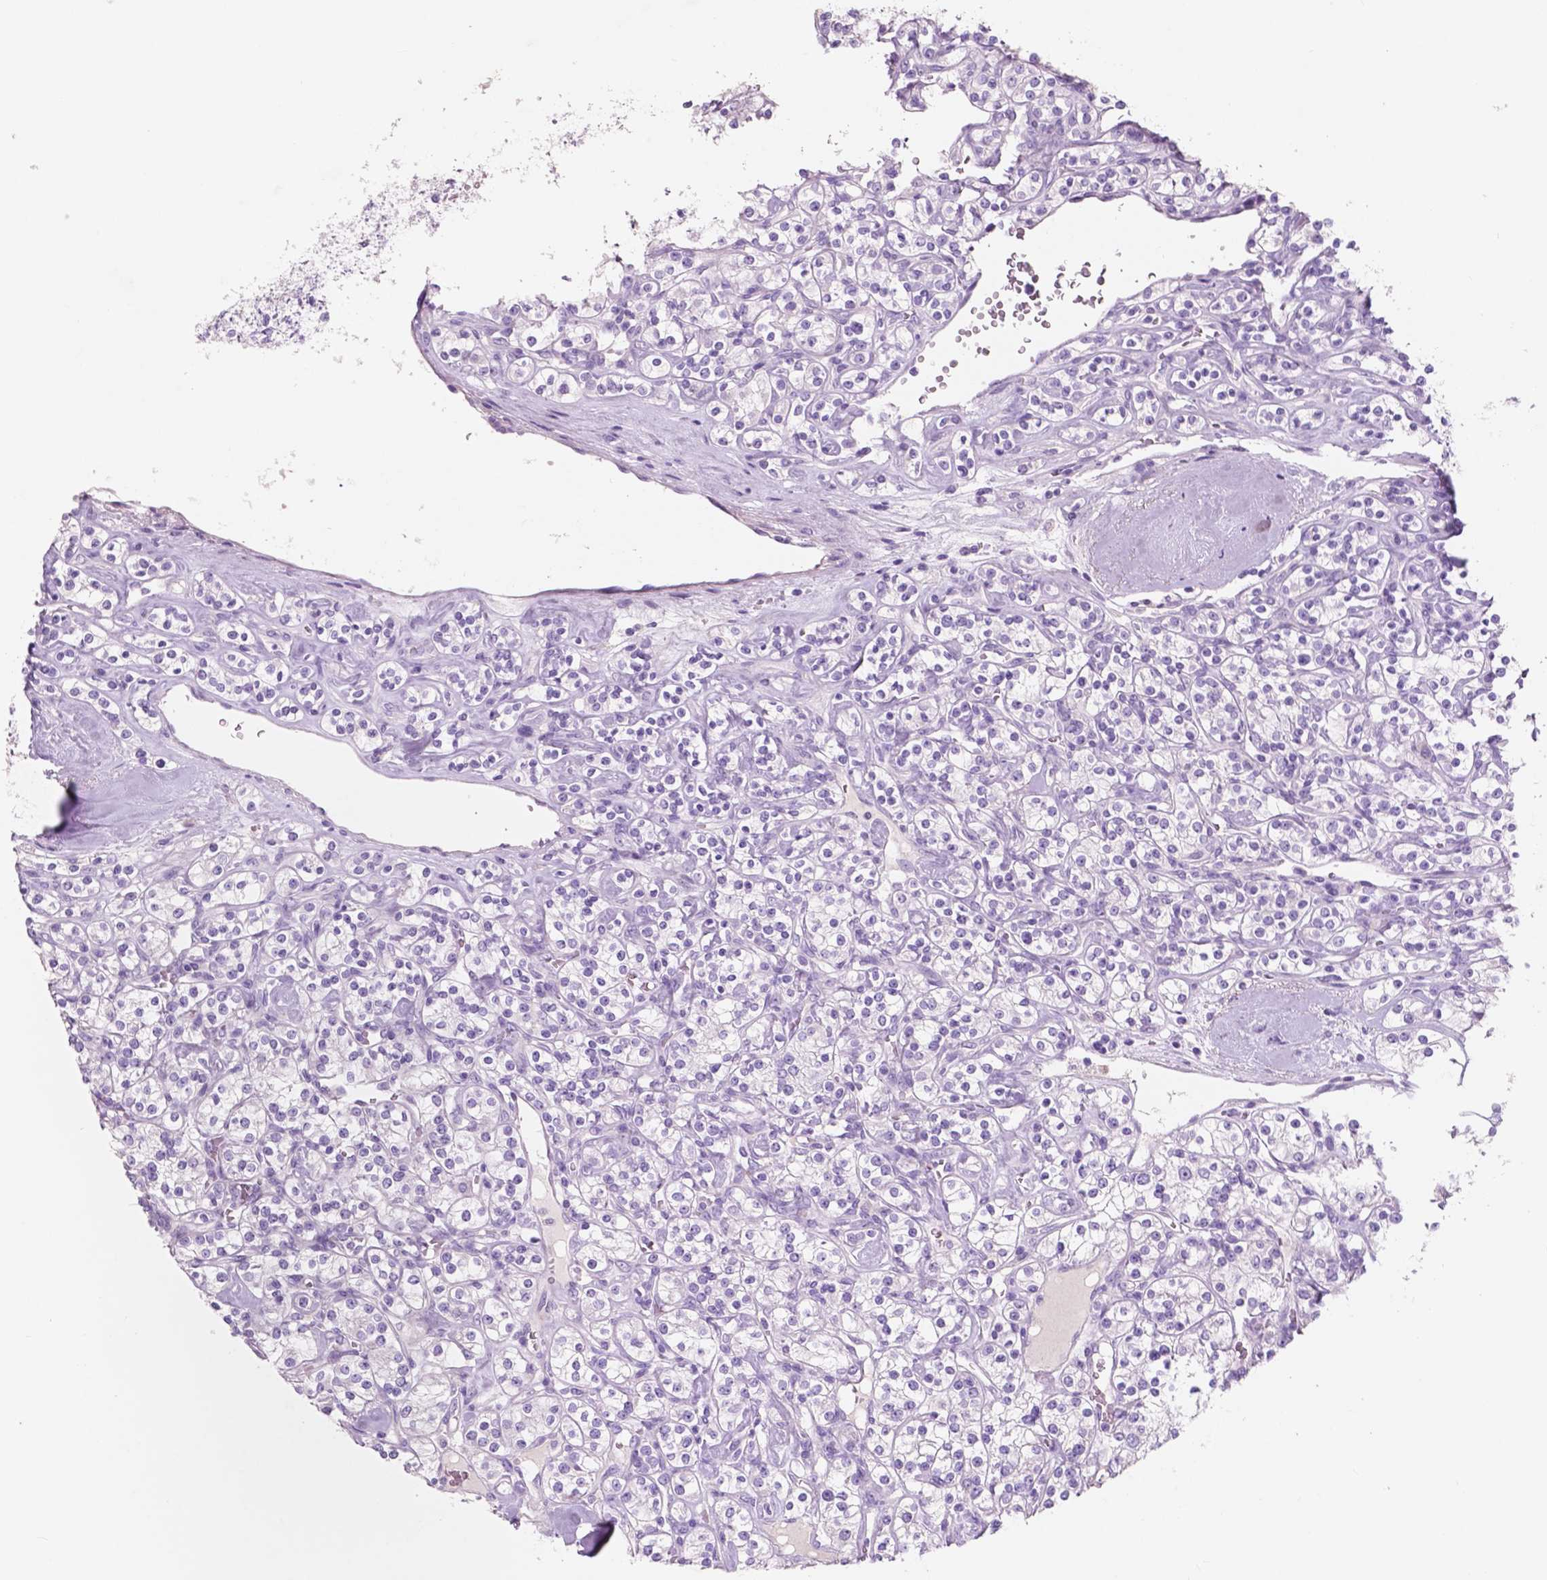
{"staining": {"intensity": "negative", "quantity": "none", "location": "none"}, "tissue": "renal cancer", "cell_type": "Tumor cells", "image_type": "cancer", "snomed": [{"axis": "morphology", "description": "Adenocarcinoma, NOS"}, {"axis": "topography", "description": "Kidney"}], "caption": "This micrograph is of renal adenocarcinoma stained with immunohistochemistry (IHC) to label a protein in brown with the nuclei are counter-stained blue. There is no staining in tumor cells.", "gene": "CUZD1", "patient": {"sex": "male", "age": 77}}